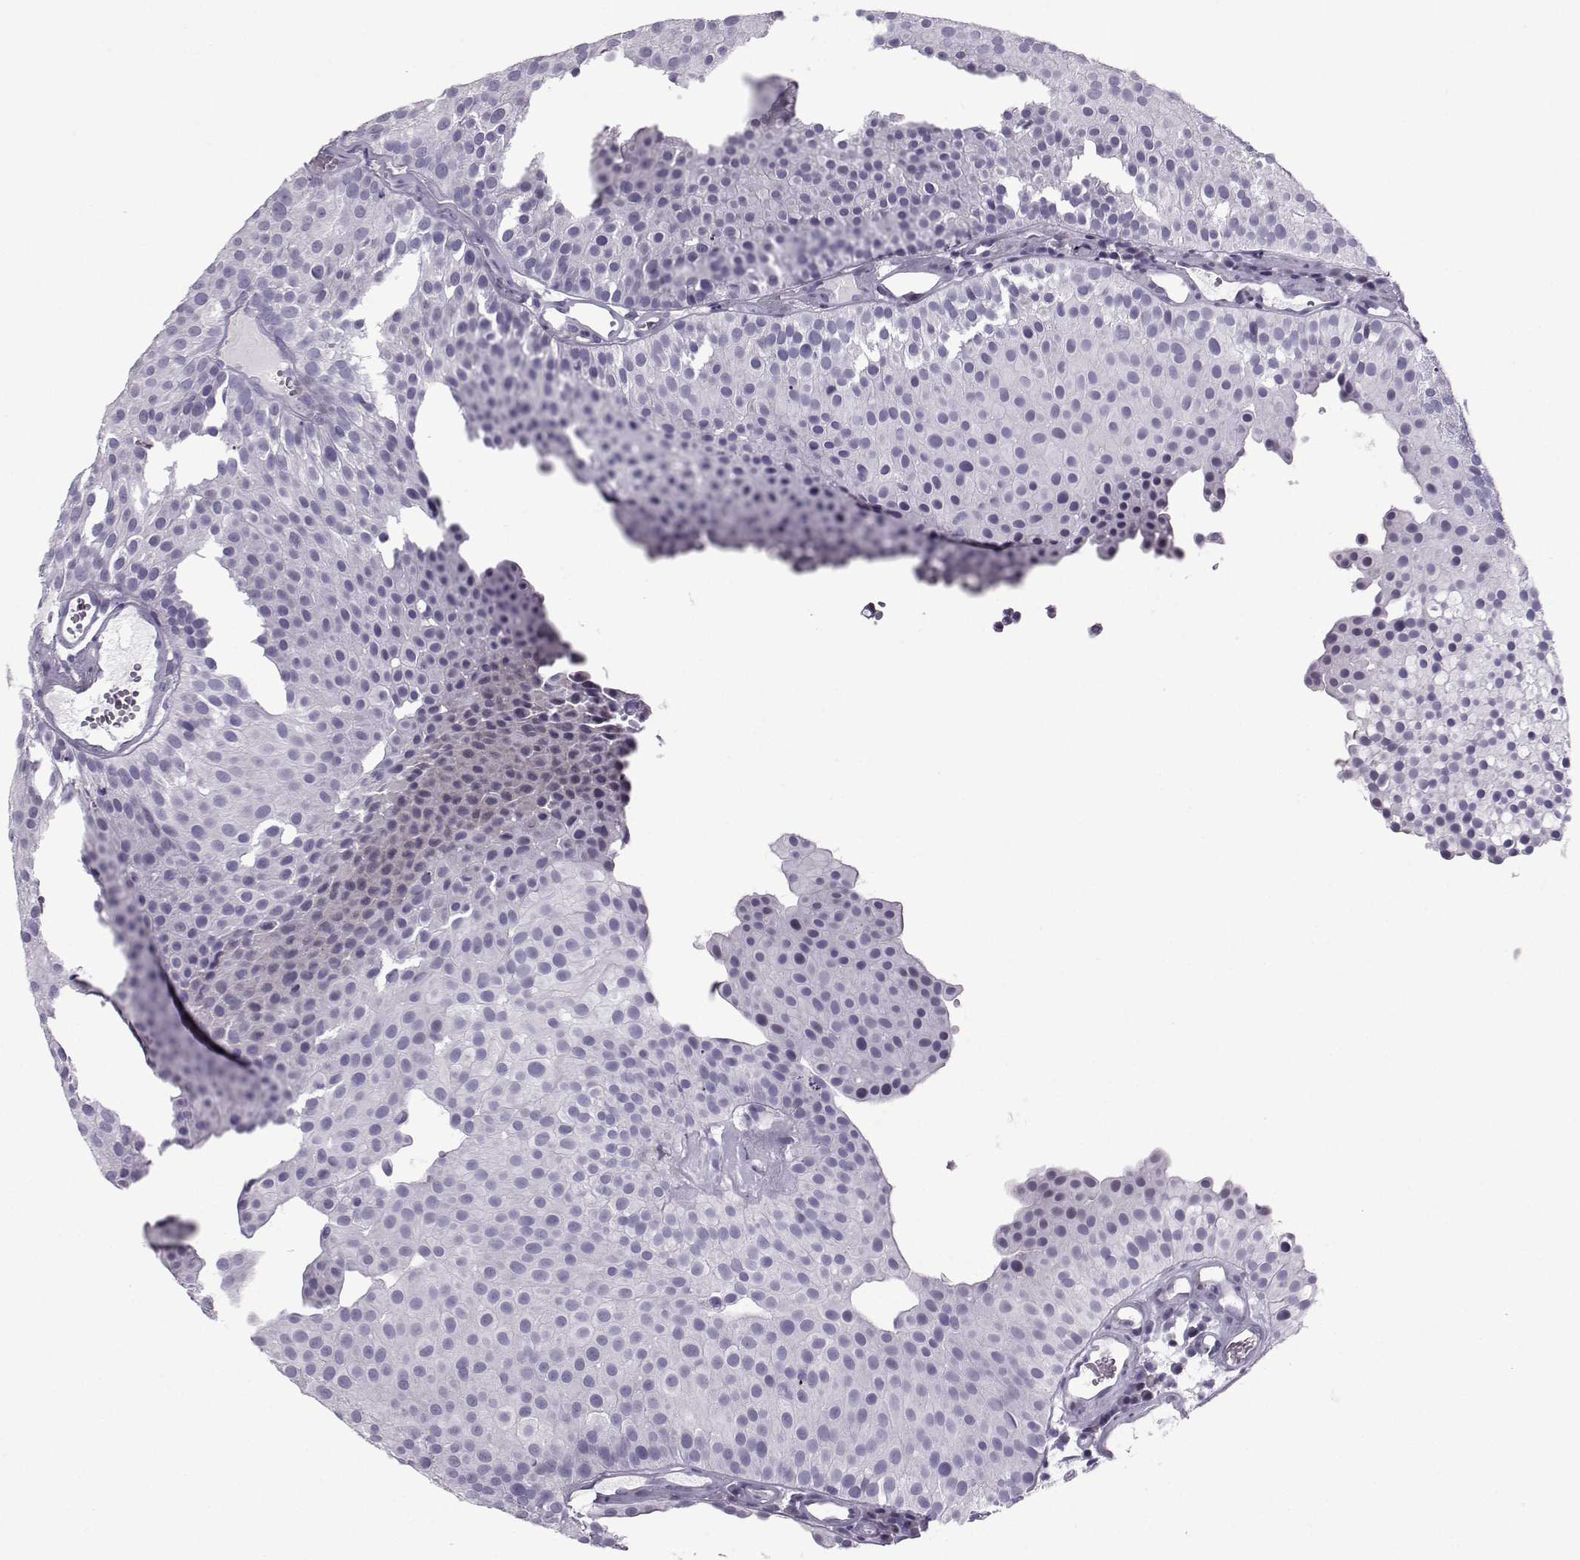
{"staining": {"intensity": "negative", "quantity": "none", "location": "none"}, "tissue": "urothelial cancer", "cell_type": "Tumor cells", "image_type": "cancer", "snomed": [{"axis": "morphology", "description": "Urothelial carcinoma, Low grade"}, {"axis": "topography", "description": "Urinary bladder"}], "caption": "Immunohistochemical staining of human urothelial cancer reveals no significant positivity in tumor cells.", "gene": "DMRT3", "patient": {"sex": "female", "age": 87}}